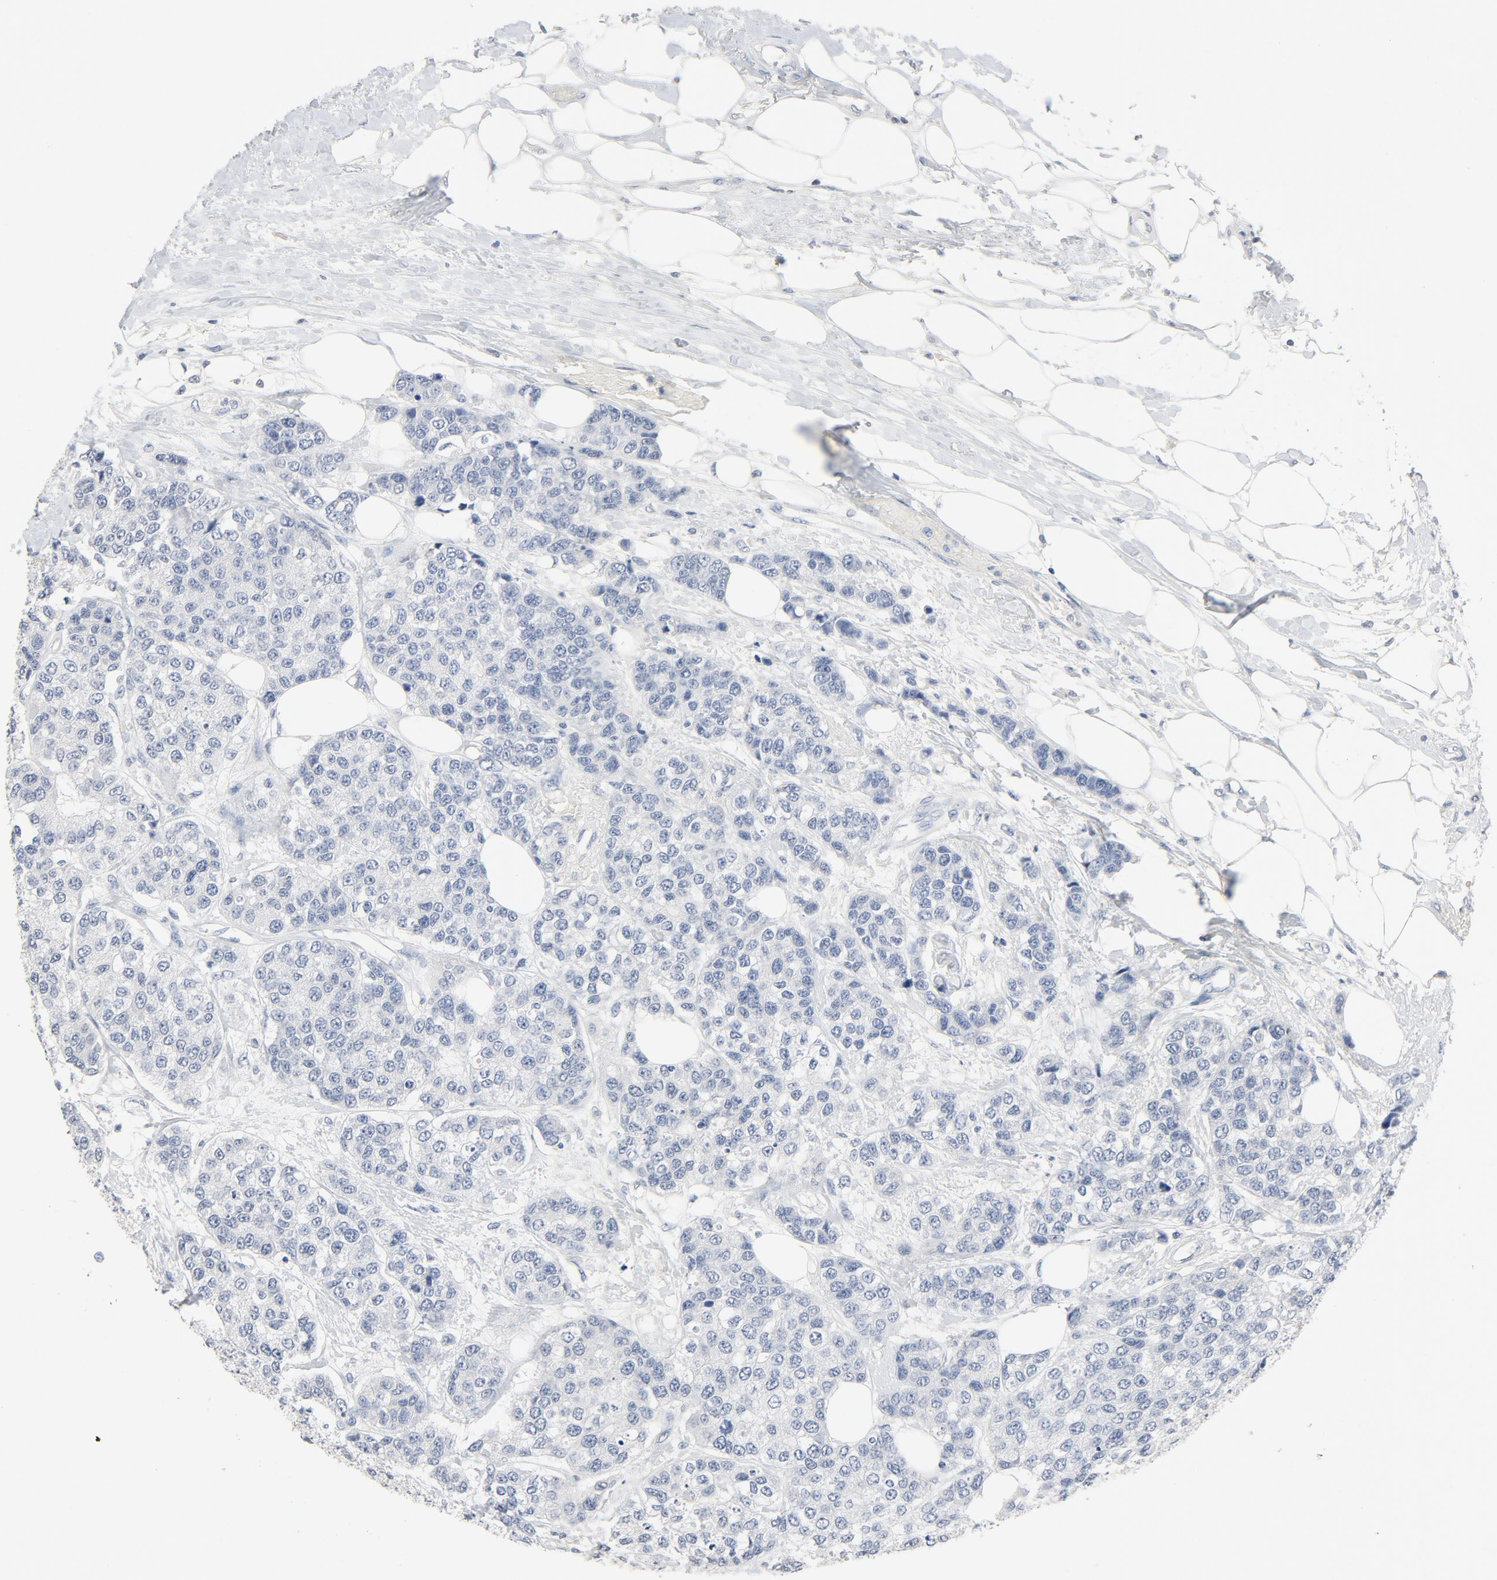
{"staining": {"intensity": "negative", "quantity": "none", "location": "none"}, "tissue": "breast cancer", "cell_type": "Tumor cells", "image_type": "cancer", "snomed": [{"axis": "morphology", "description": "Duct carcinoma"}, {"axis": "topography", "description": "Breast"}], "caption": "DAB immunohistochemical staining of human breast cancer (invasive ductal carcinoma) exhibits no significant expression in tumor cells.", "gene": "ZCCHC13", "patient": {"sex": "female", "age": 51}}